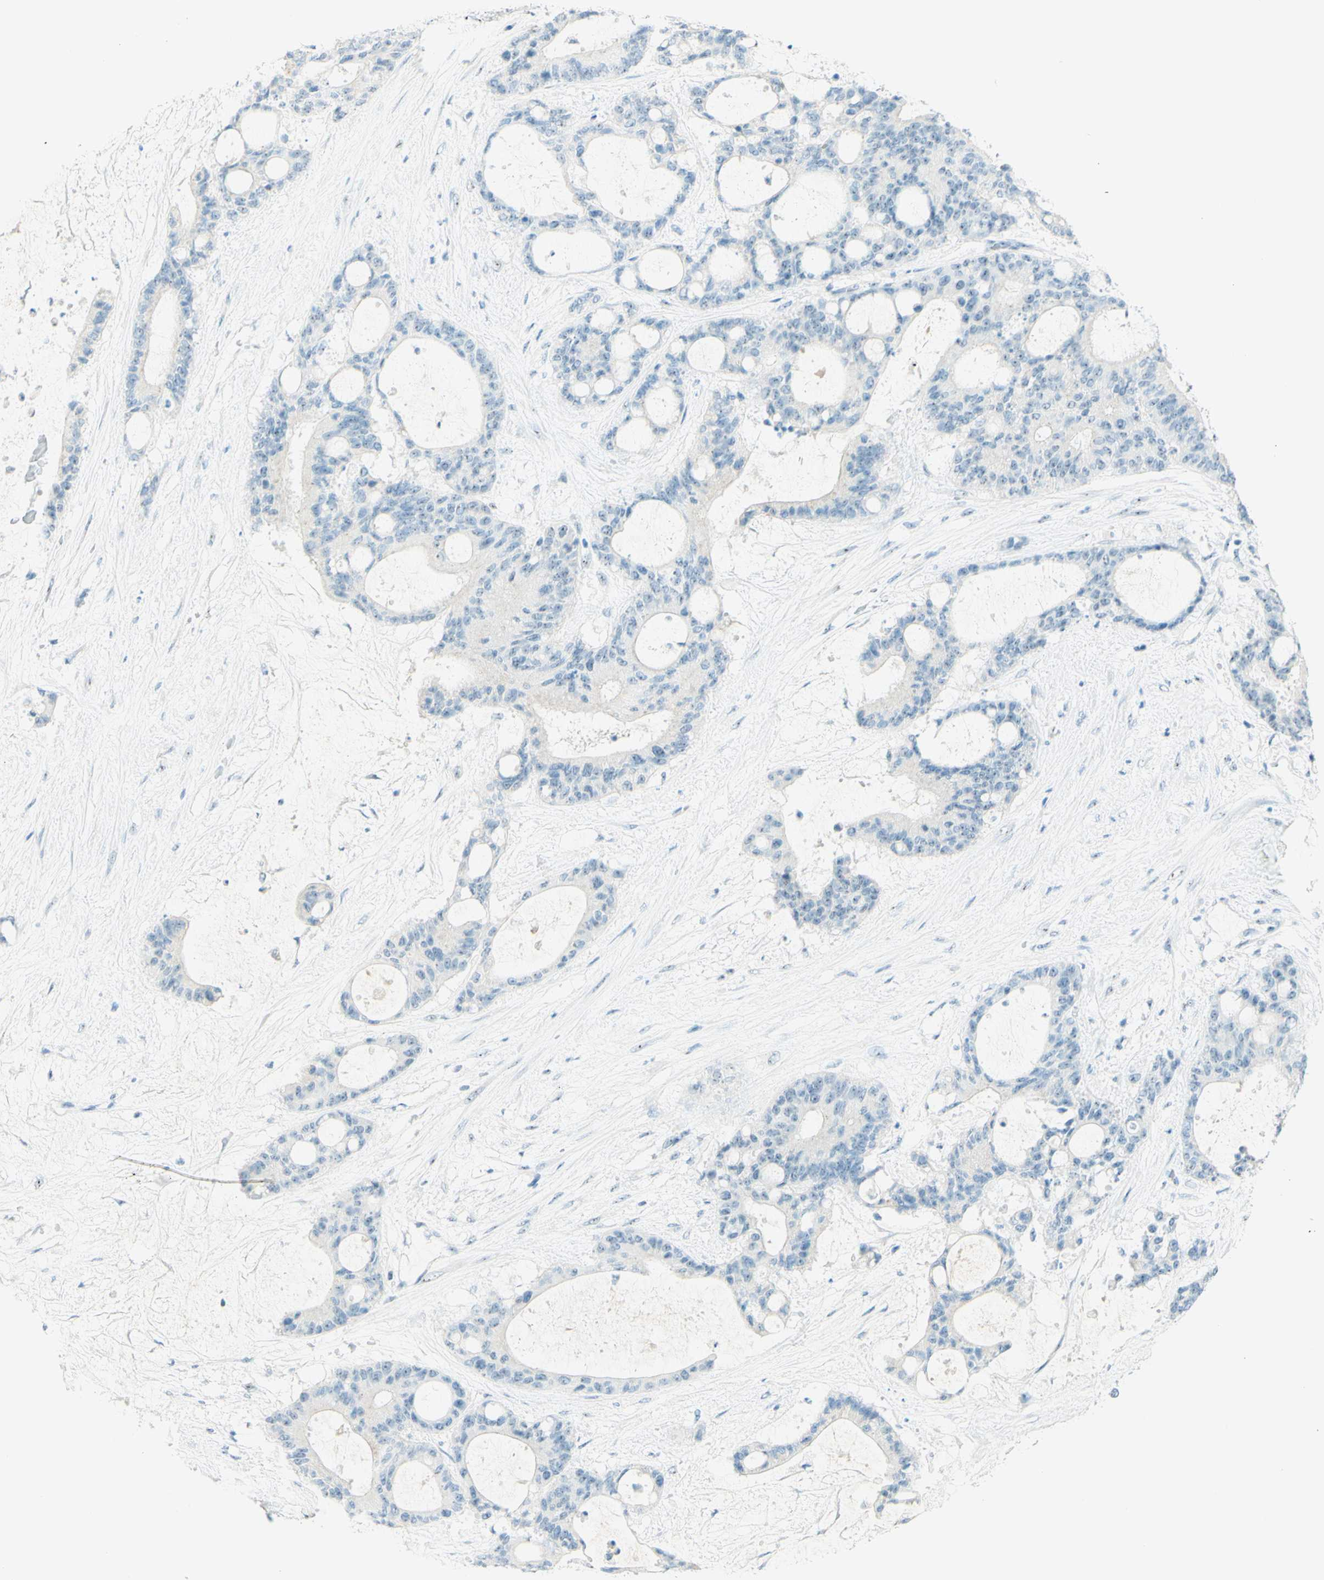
{"staining": {"intensity": "negative", "quantity": "none", "location": "none"}, "tissue": "liver cancer", "cell_type": "Tumor cells", "image_type": "cancer", "snomed": [{"axis": "morphology", "description": "Cholangiocarcinoma"}, {"axis": "topography", "description": "Liver"}], "caption": "DAB (3,3'-diaminobenzidine) immunohistochemical staining of liver cholangiocarcinoma displays no significant staining in tumor cells.", "gene": "FMR1NB", "patient": {"sex": "female", "age": 73}}